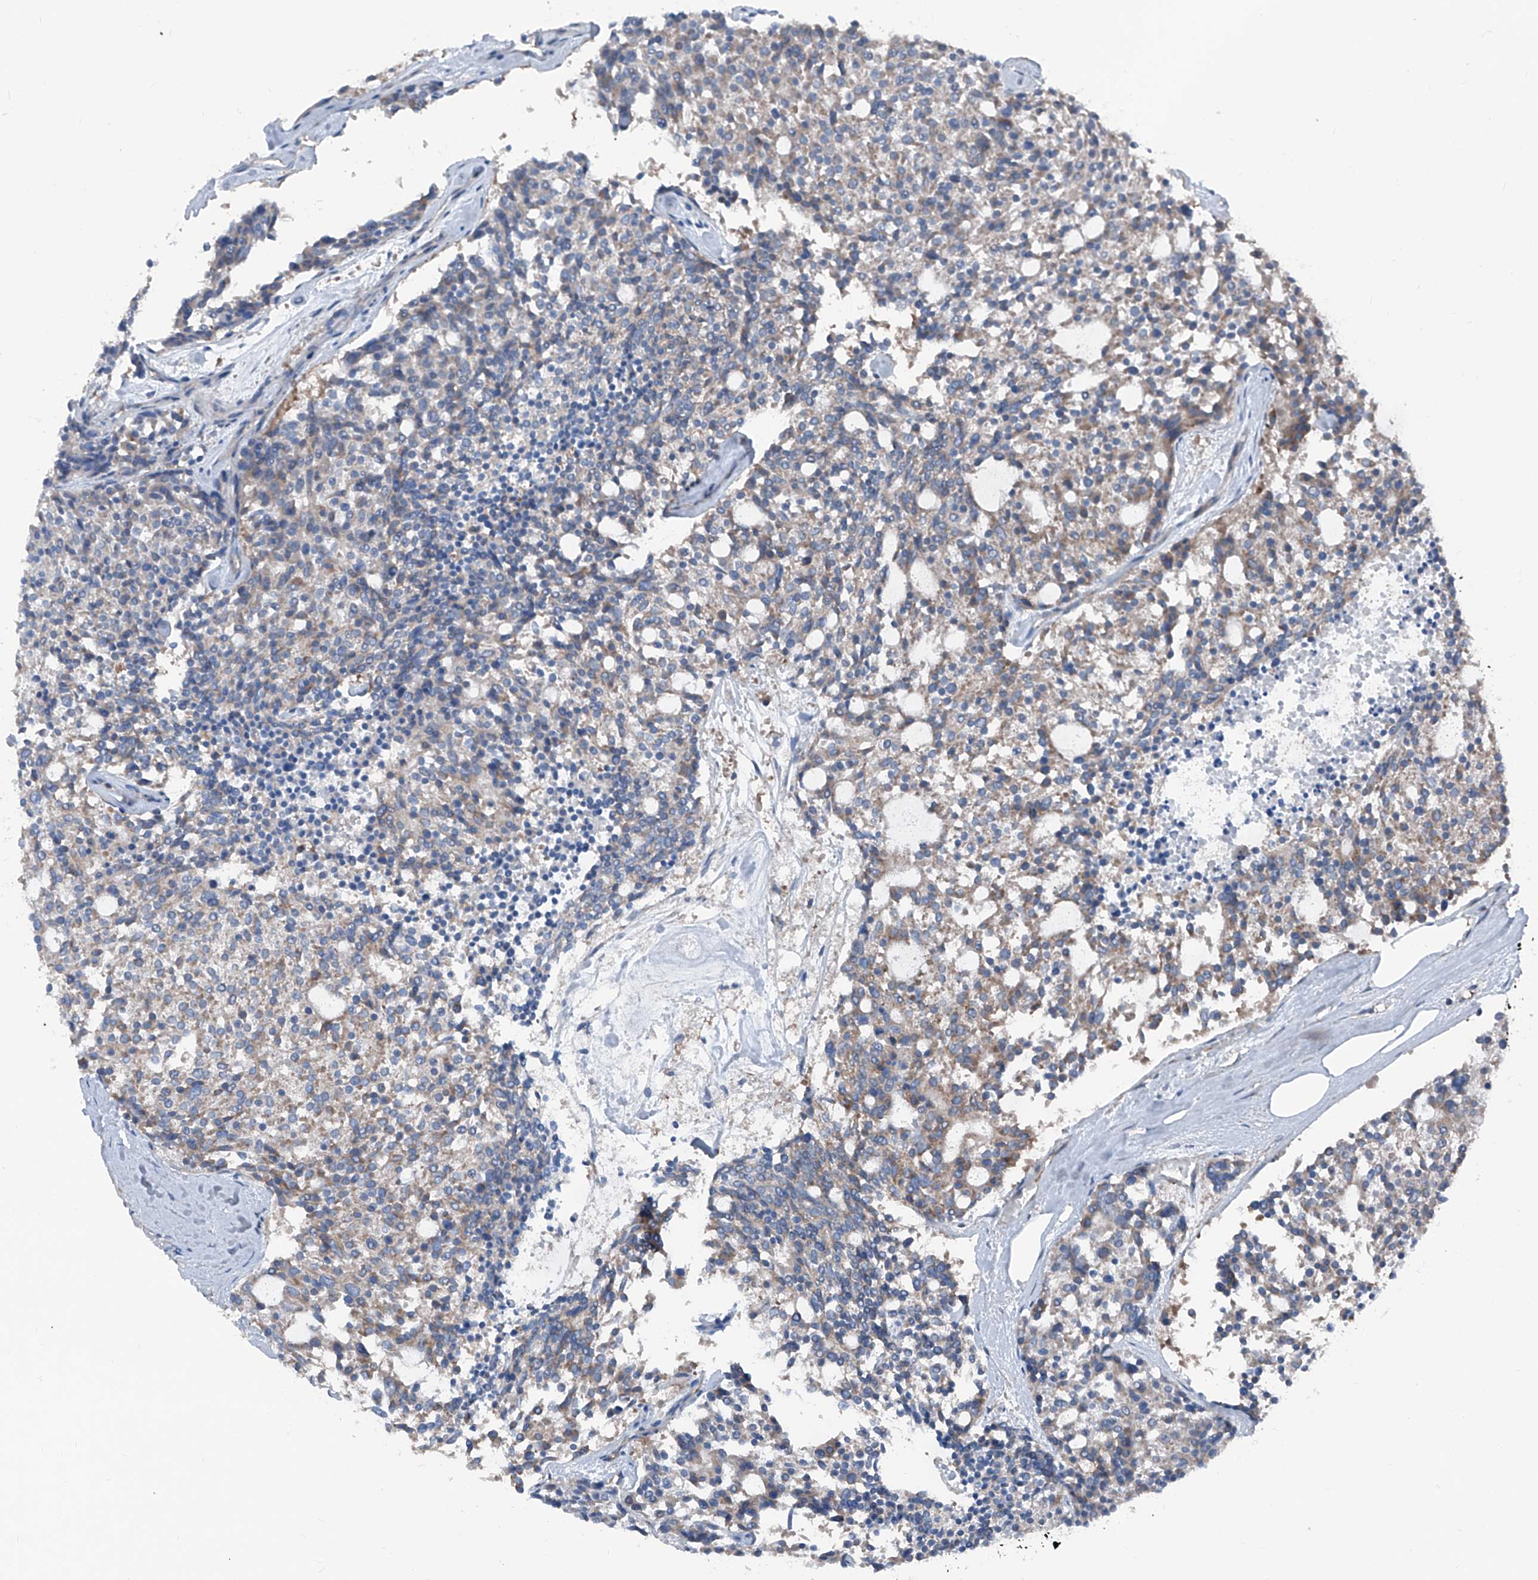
{"staining": {"intensity": "weak", "quantity": "<25%", "location": "cytoplasmic/membranous"}, "tissue": "carcinoid", "cell_type": "Tumor cells", "image_type": "cancer", "snomed": [{"axis": "morphology", "description": "Carcinoid, malignant, NOS"}, {"axis": "topography", "description": "Pancreas"}], "caption": "Immunohistochemical staining of malignant carcinoid exhibits no significant expression in tumor cells.", "gene": "GPAT3", "patient": {"sex": "female", "age": 54}}